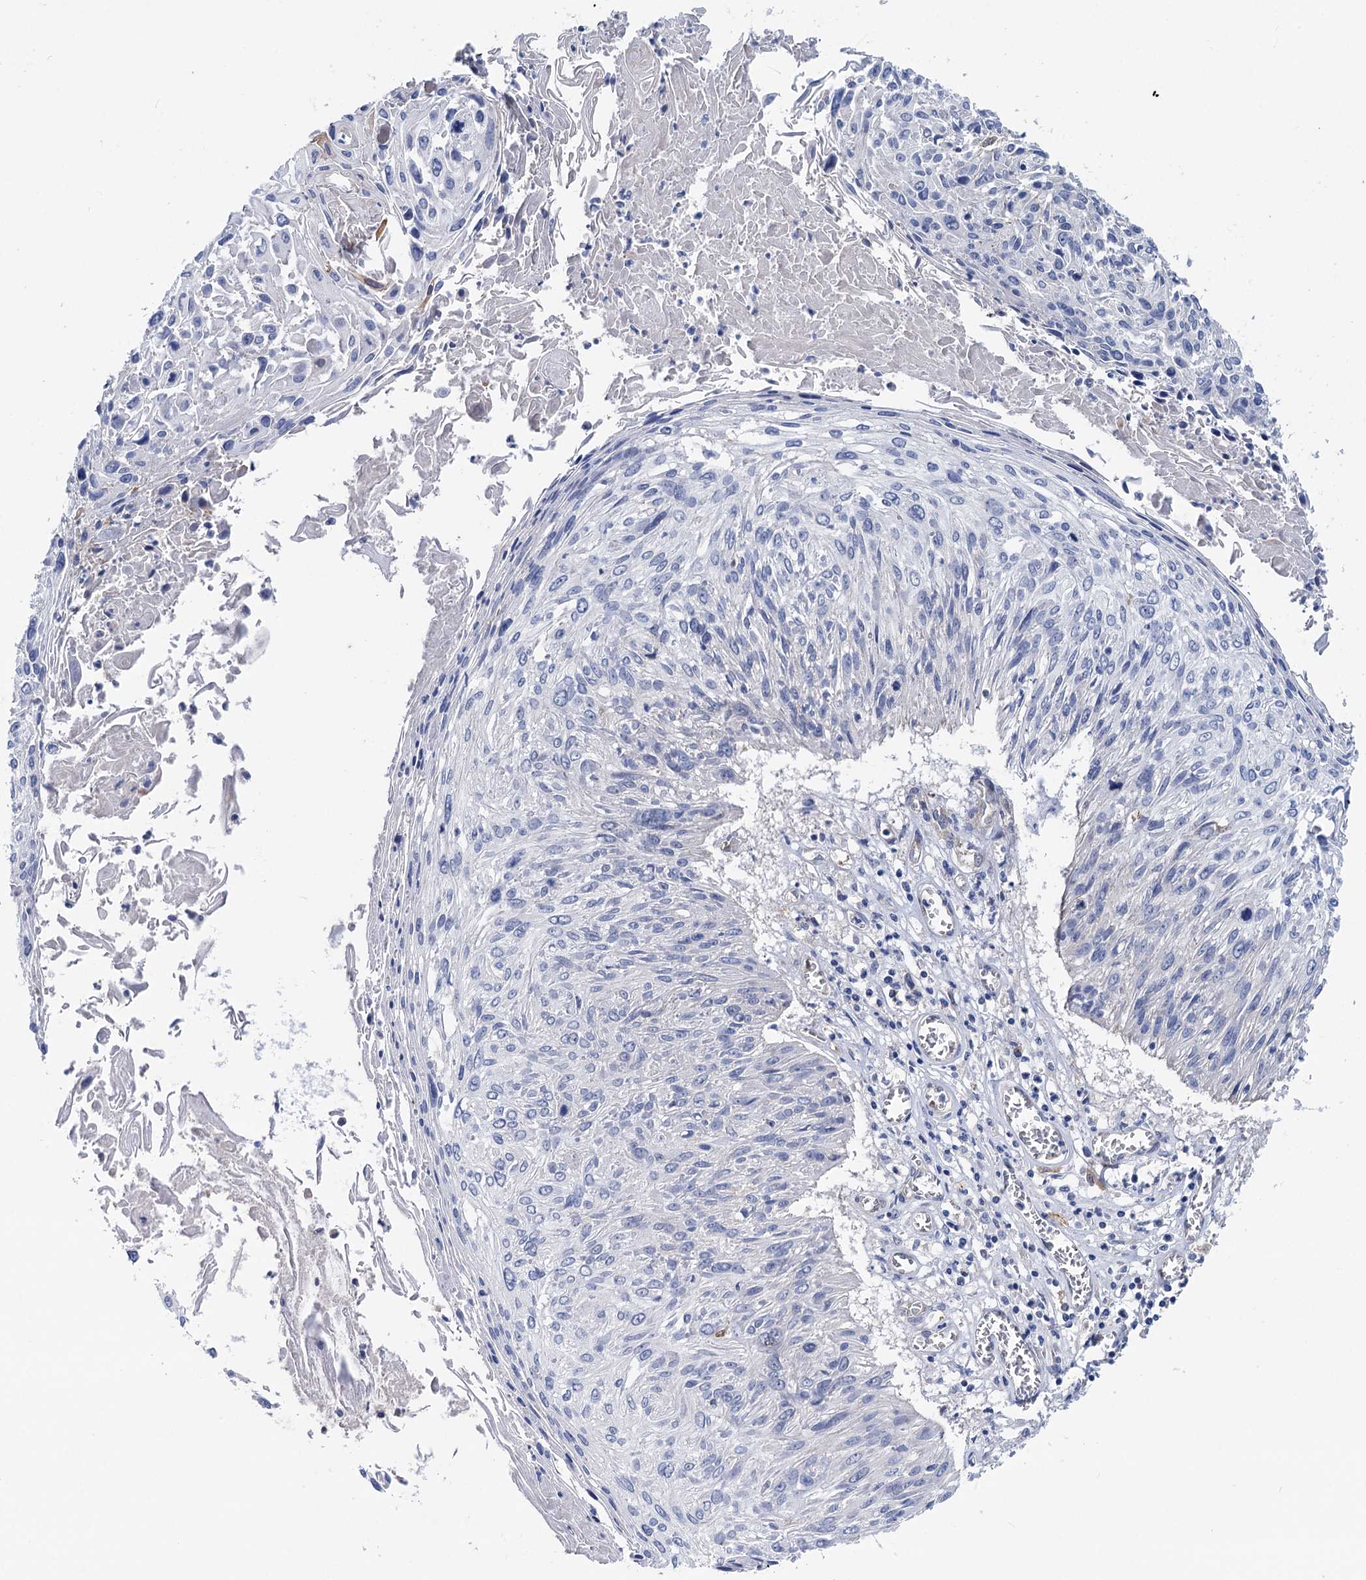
{"staining": {"intensity": "negative", "quantity": "none", "location": "none"}, "tissue": "cervical cancer", "cell_type": "Tumor cells", "image_type": "cancer", "snomed": [{"axis": "morphology", "description": "Squamous cell carcinoma, NOS"}, {"axis": "topography", "description": "Cervix"}], "caption": "Immunohistochemistry photomicrograph of human cervical cancer stained for a protein (brown), which reveals no positivity in tumor cells.", "gene": "ZNRD2", "patient": {"sex": "female", "age": 51}}